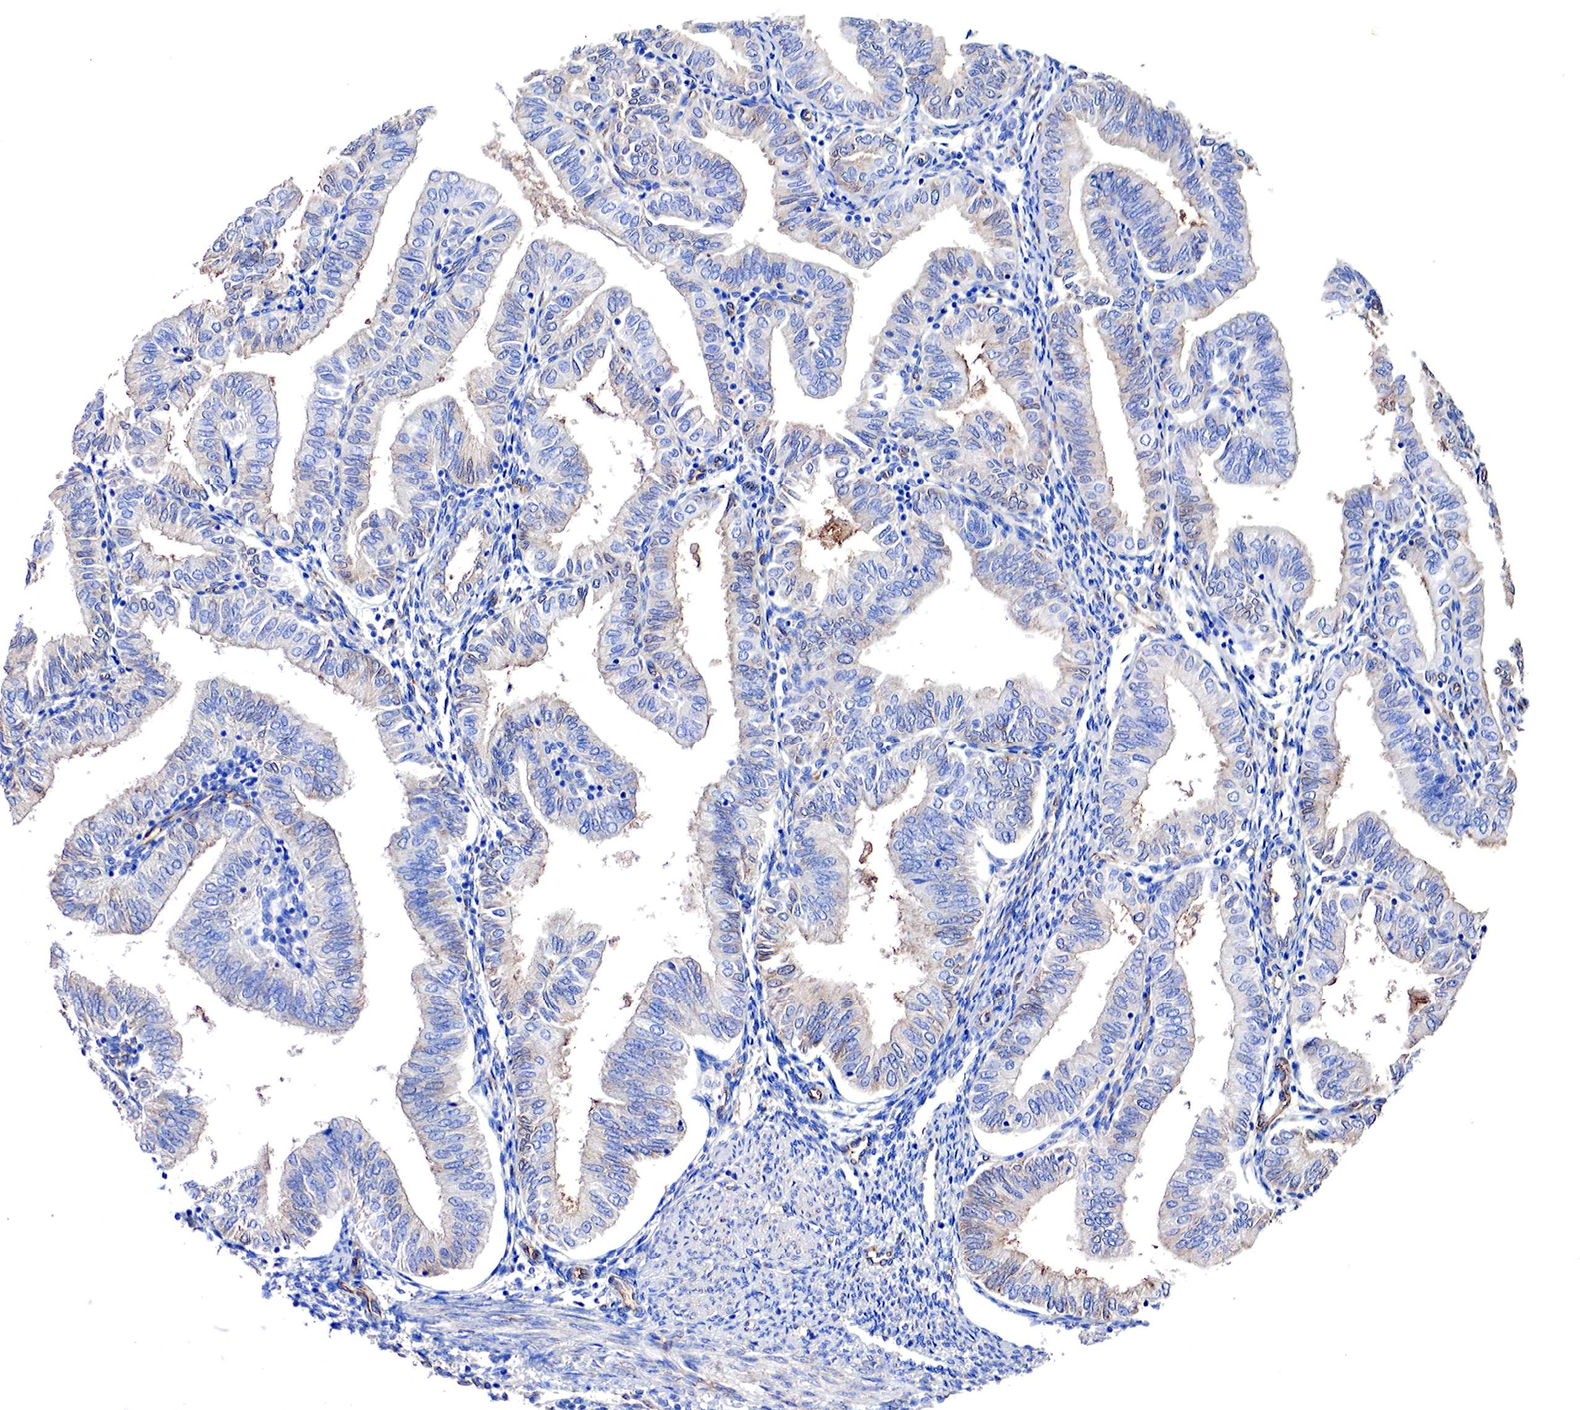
{"staining": {"intensity": "weak", "quantity": "25%-75%", "location": "cytoplasmic/membranous"}, "tissue": "endometrial cancer", "cell_type": "Tumor cells", "image_type": "cancer", "snomed": [{"axis": "morphology", "description": "Adenocarcinoma, NOS"}, {"axis": "topography", "description": "Endometrium"}], "caption": "A brown stain highlights weak cytoplasmic/membranous staining of a protein in human endometrial cancer tumor cells.", "gene": "RDX", "patient": {"sex": "female", "age": 51}}